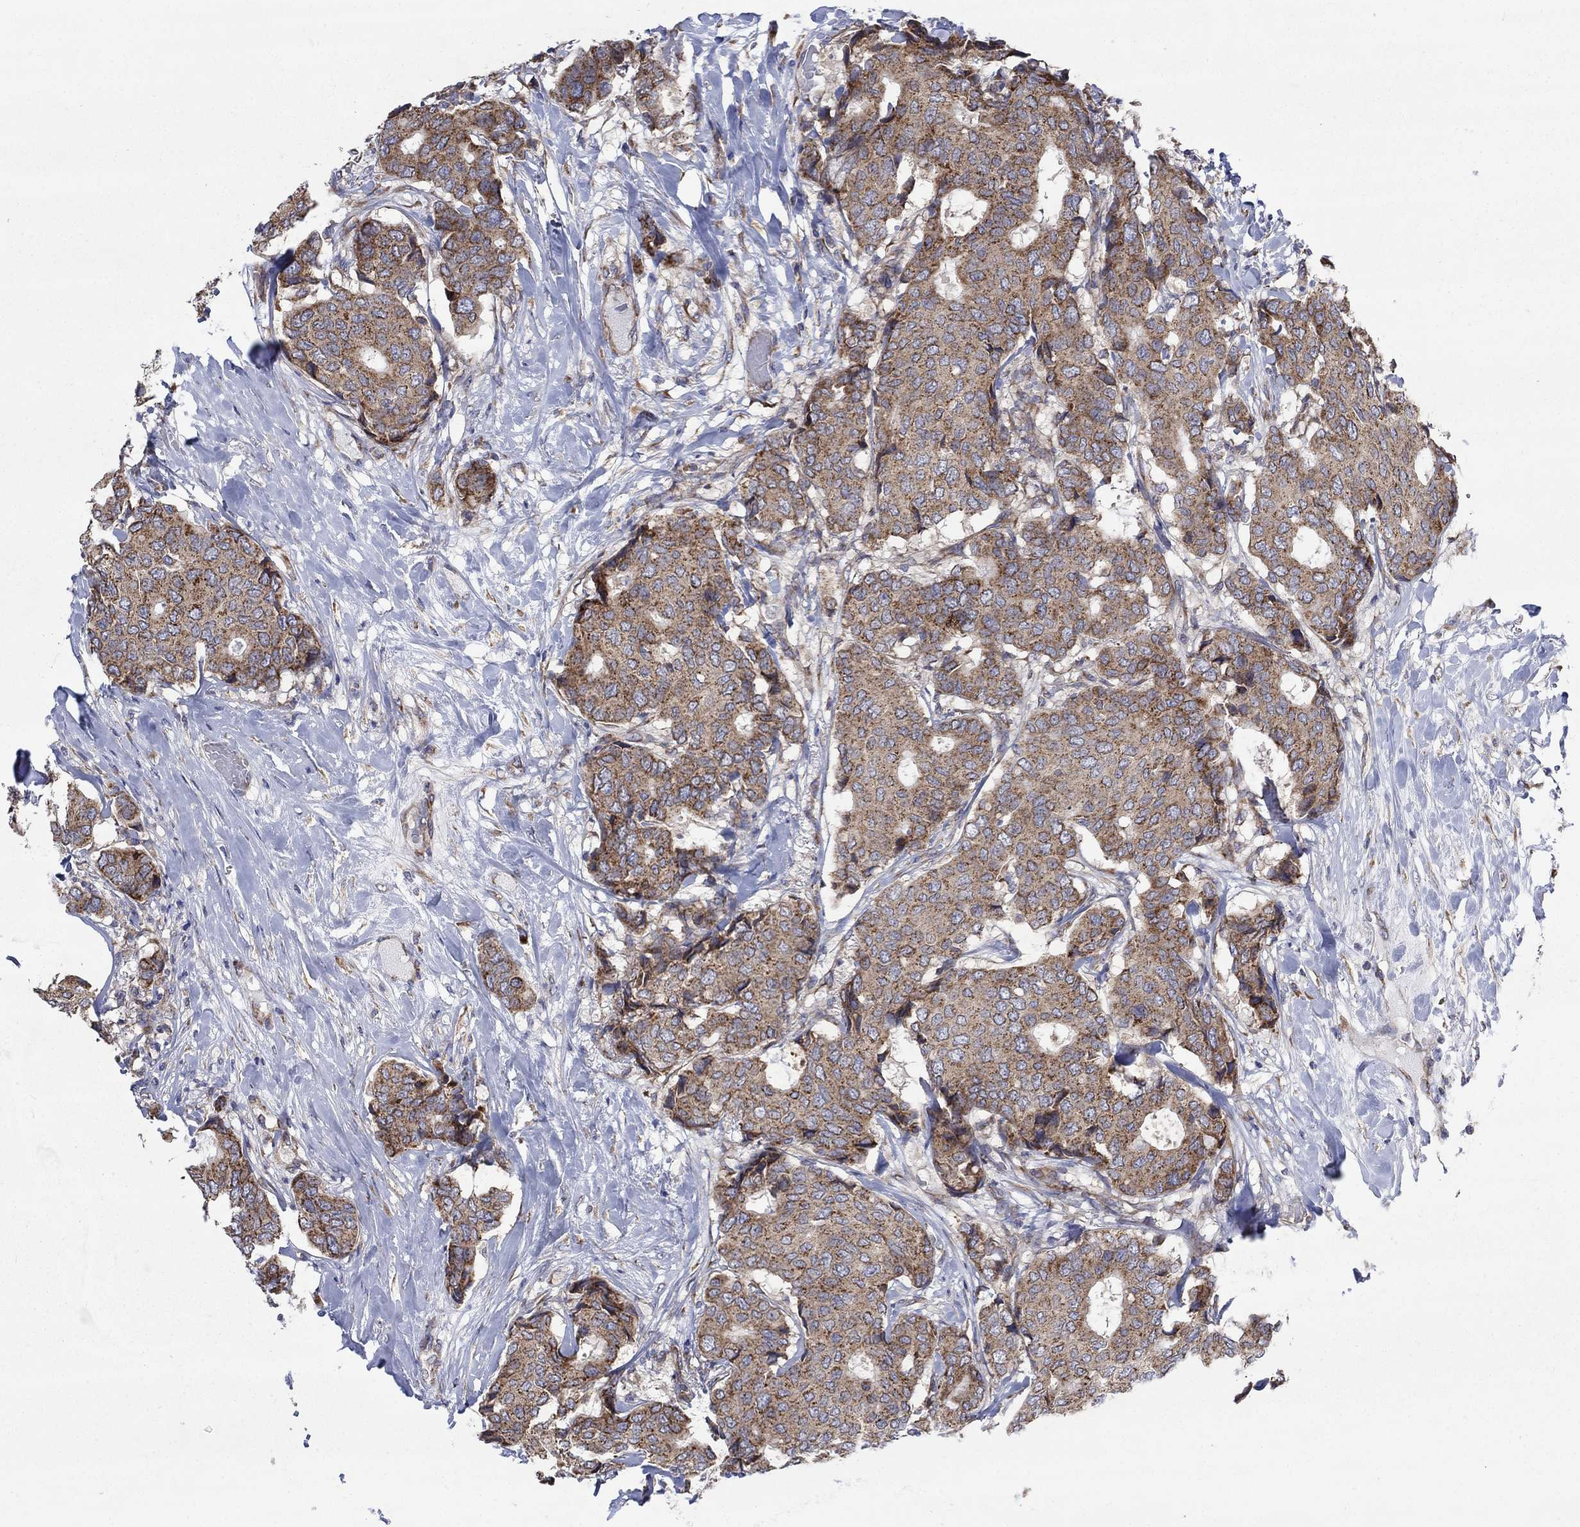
{"staining": {"intensity": "strong", "quantity": "<25%", "location": "cytoplasmic/membranous"}, "tissue": "breast cancer", "cell_type": "Tumor cells", "image_type": "cancer", "snomed": [{"axis": "morphology", "description": "Duct carcinoma"}, {"axis": "topography", "description": "Breast"}], "caption": "High-magnification brightfield microscopy of breast intraductal carcinoma stained with DAB (brown) and counterstained with hematoxylin (blue). tumor cells exhibit strong cytoplasmic/membranous positivity is identified in approximately<25% of cells. (DAB IHC, brown staining for protein, blue staining for nuclei).", "gene": "RPLP0", "patient": {"sex": "female", "age": 75}}